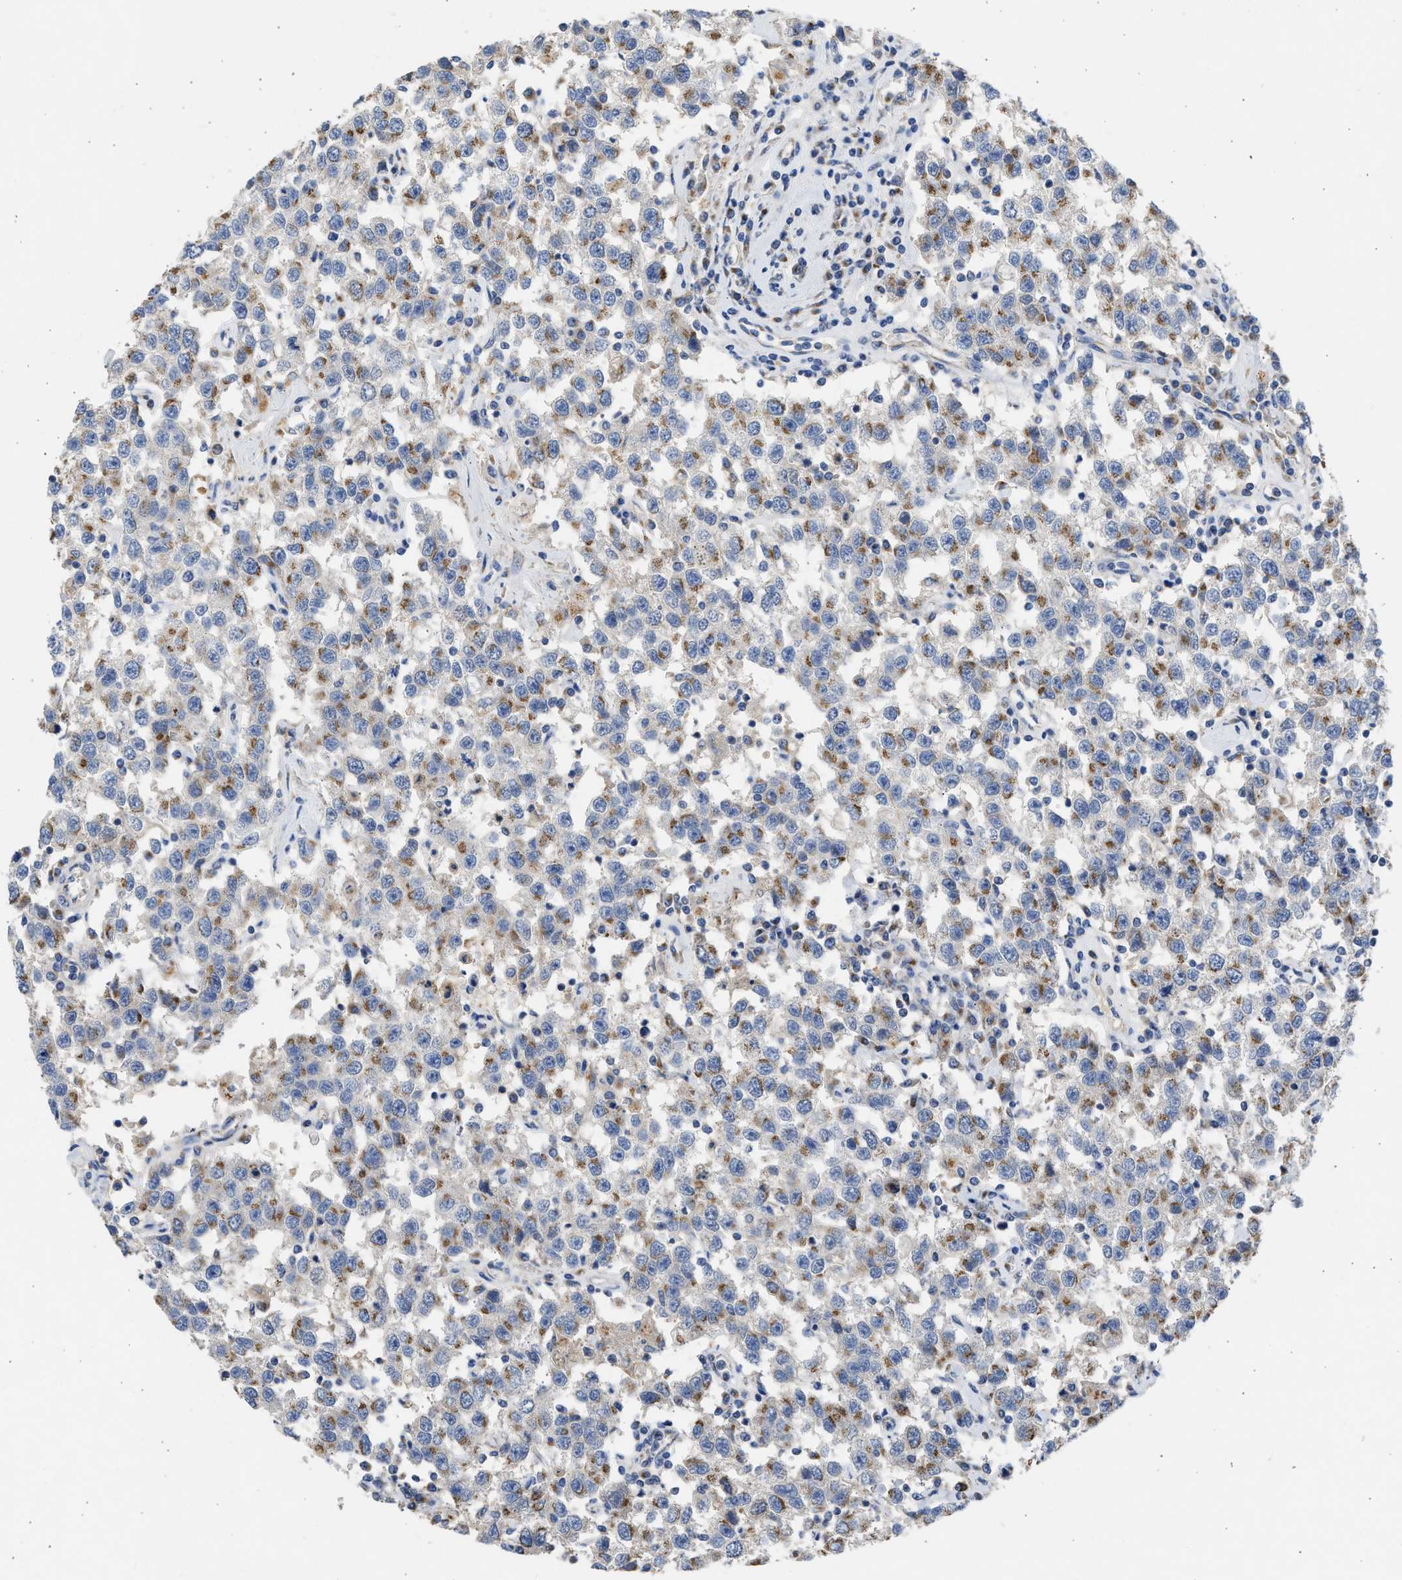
{"staining": {"intensity": "moderate", "quantity": ">75%", "location": "cytoplasmic/membranous"}, "tissue": "testis cancer", "cell_type": "Tumor cells", "image_type": "cancer", "snomed": [{"axis": "morphology", "description": "Seminoma, NOS"}, {"axis": "topography", "description": "Testis"}], "caption": "Brown immunohistochemical staining in testis cancer reveals moderate cytoplasmic/membranous positivity in approximately >75% of tumor cells. (IHC, brightfield microscopy, high magnification).", "gene": "IPO8", "patient": {"sex": "male", "age": 41}}